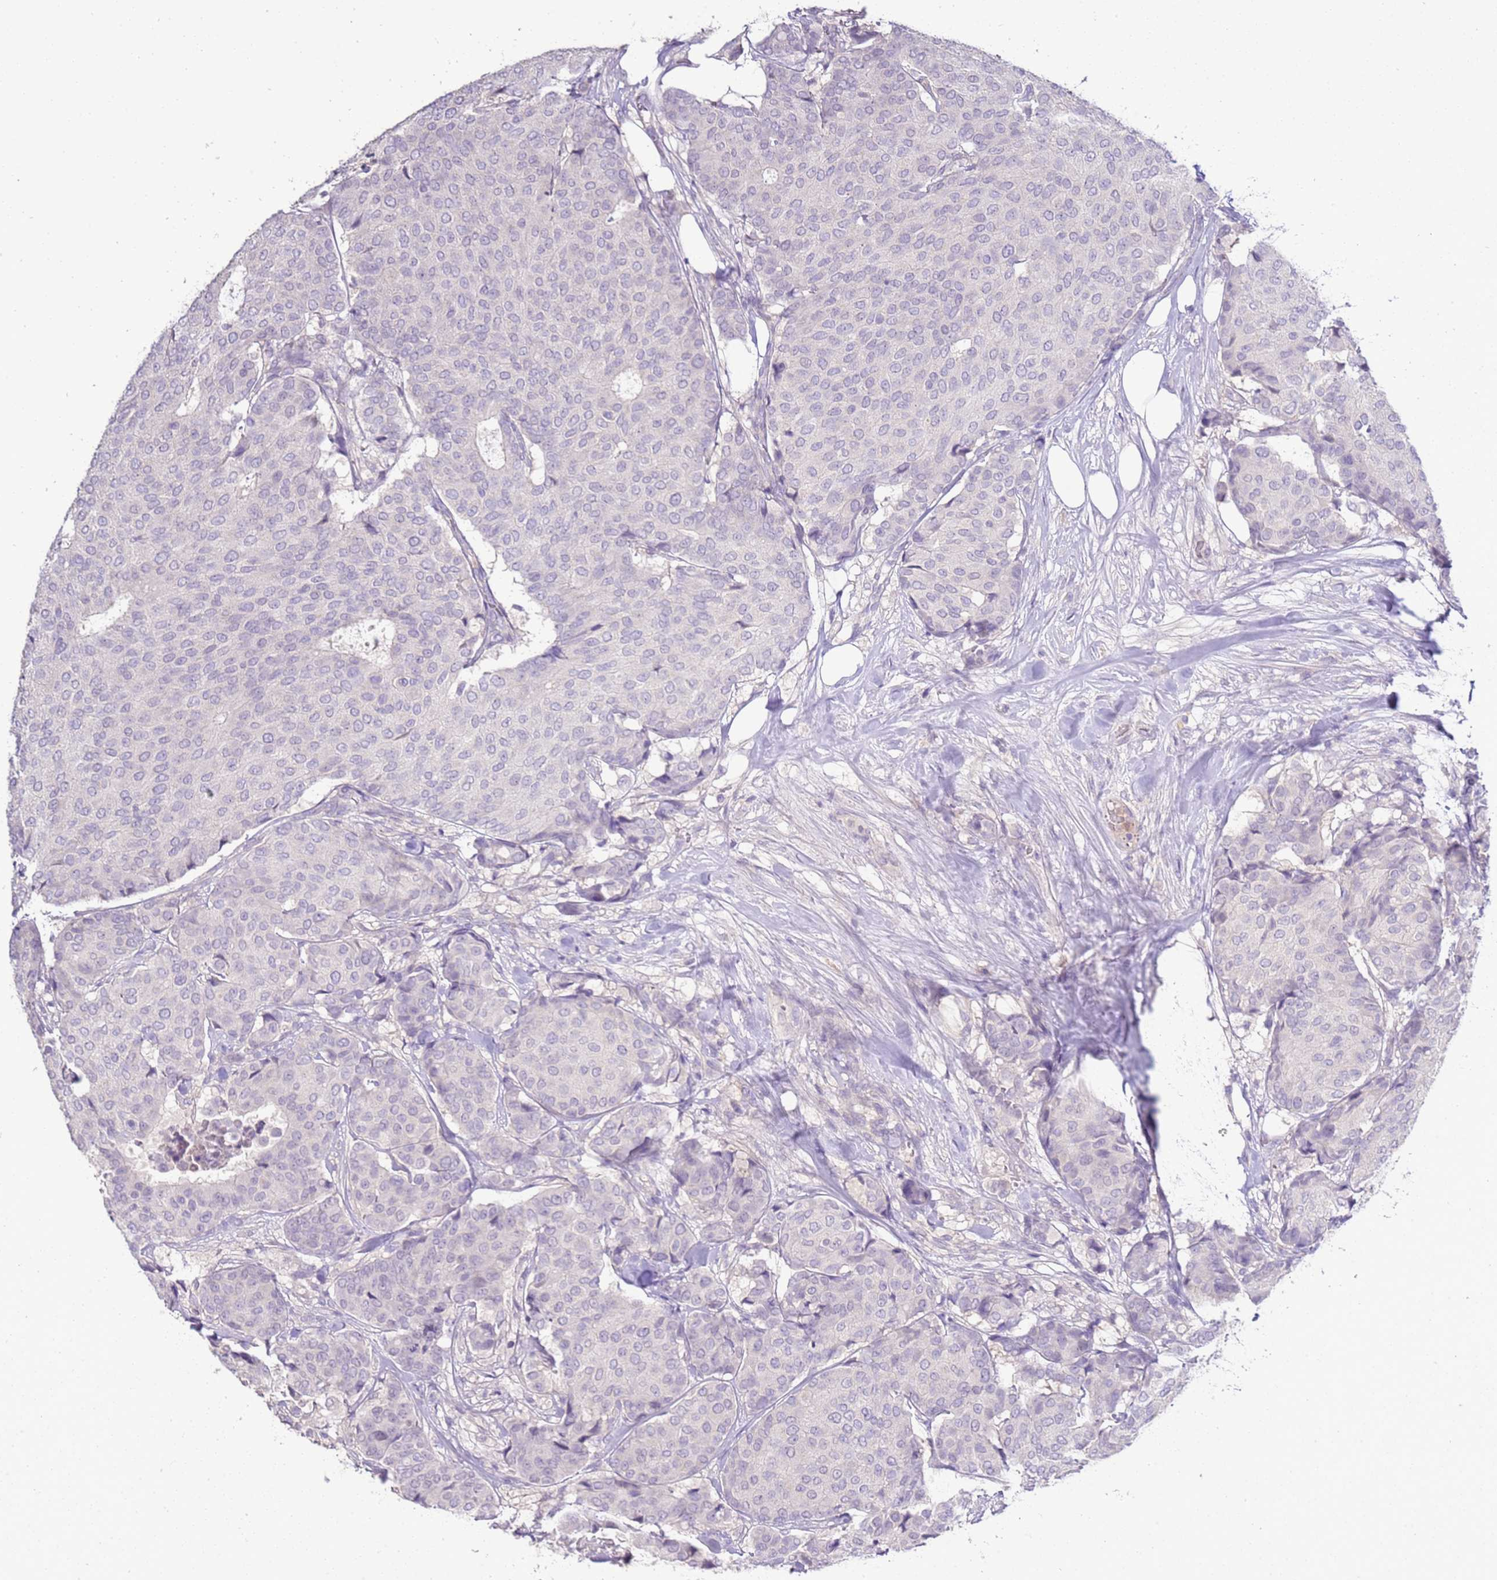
{"staining": {"intensity": "negative", "quantity": "none", "location": "none"}, "tissue": "breast cancer", "cell_type": "Tumor cells", "image_type": "cancer", "snomed": [{"axis": "morphology", "description": "Duct carcinoma"}, {"axis": "topography", "description": "Breast"}], "caption": "Breast cancer was stained to show a protein in brown. There is no significant positivity in tumor cells.", "gene": "IL2RG", "patient": {"sex": "female", "age": 75}}